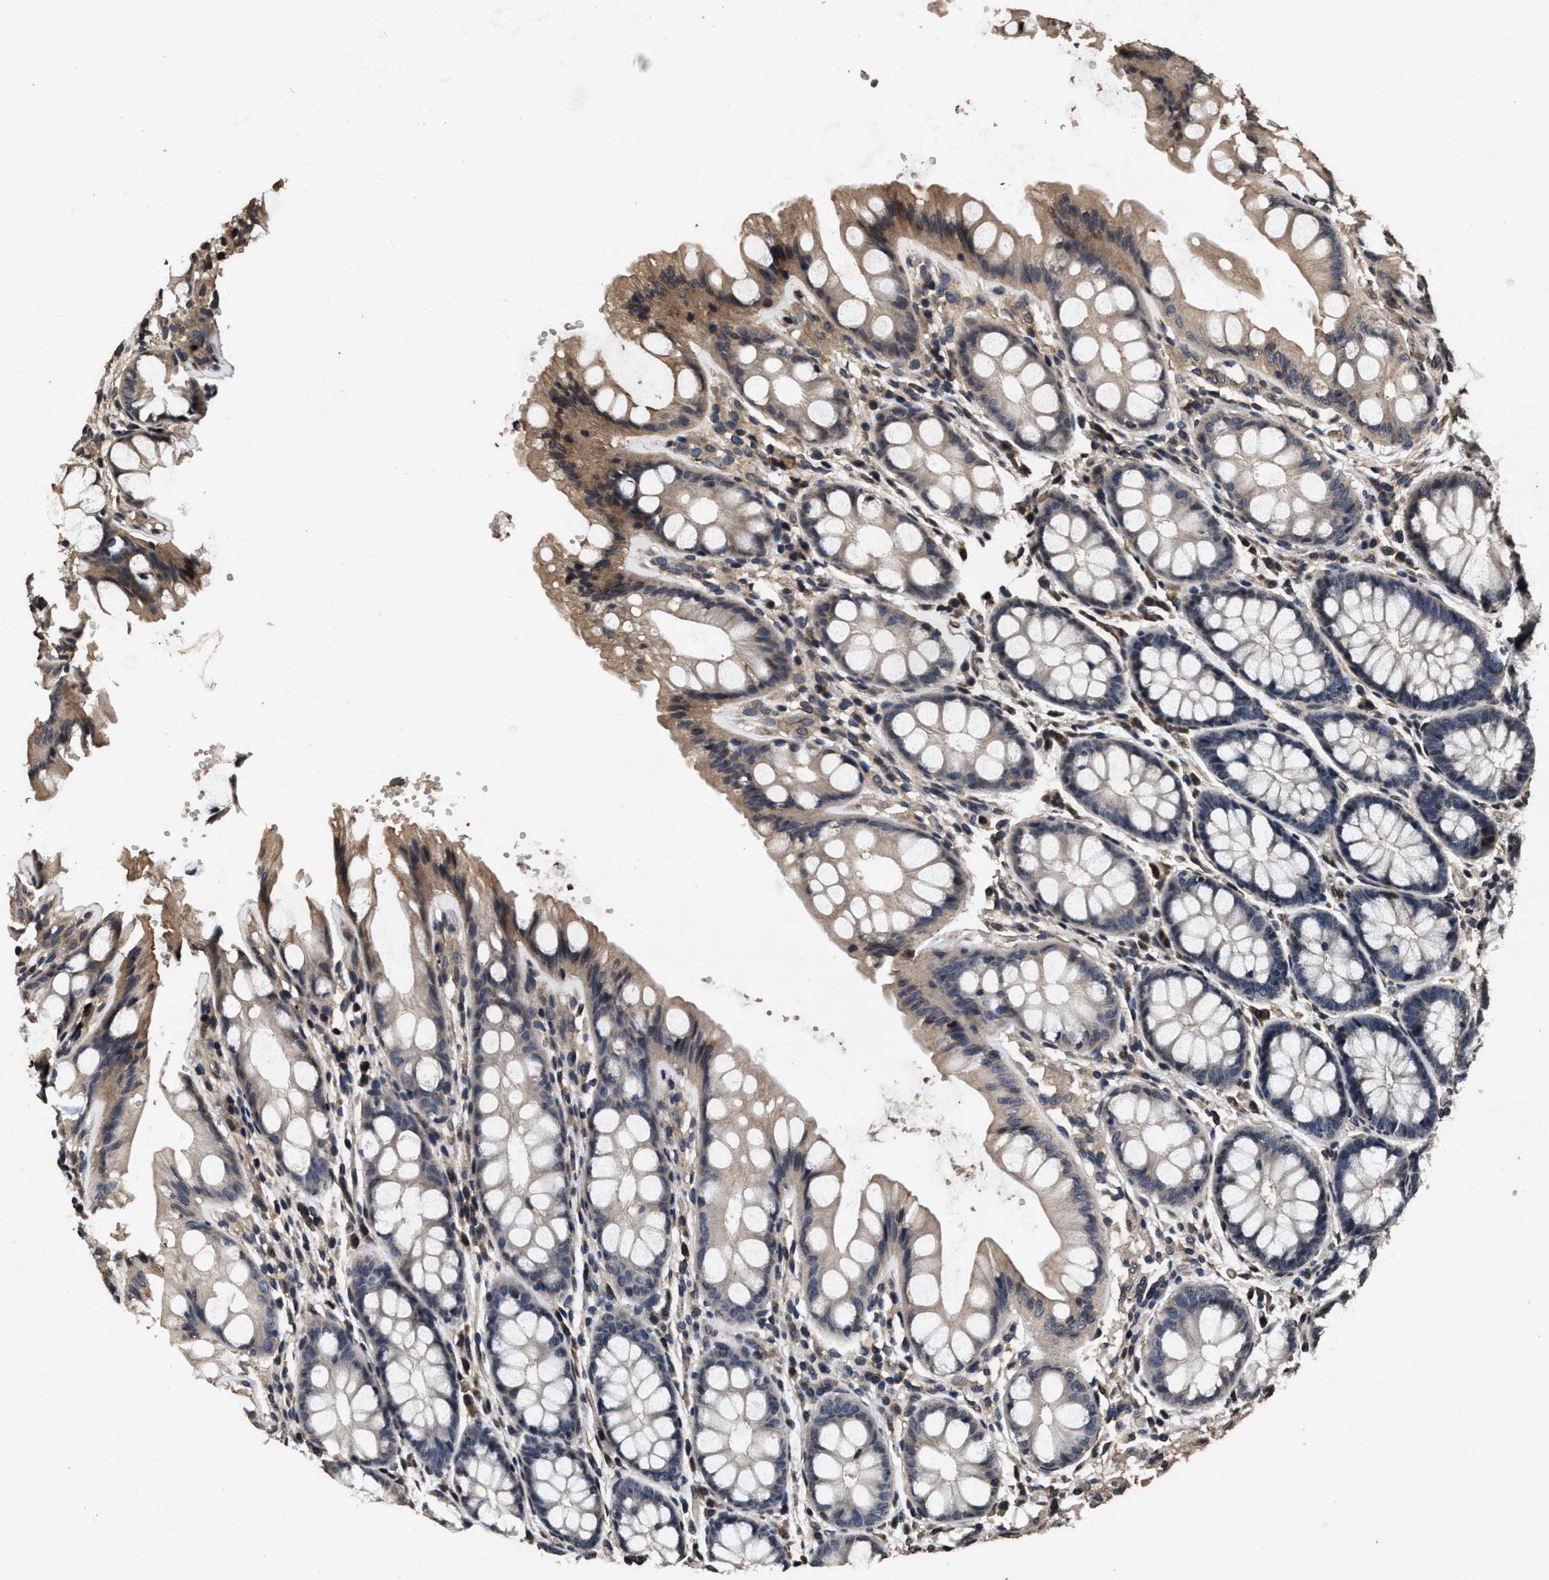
{"staining": {"intensity": "weak", "quantity": ">75%", "location": "cytoplasmic/membranous,nuclear"}, "tissue": "colon", "cell_type": "Endothelial cells", "image_type": "normal", "snomed": [{"axis": "morphology", "description": "Normal tissue, NOS"}, {"axis": "topography", "description": "Colon"}], "caption": "Immunohistochemistry (IHC) (DAB (3,3'-diaminobenzidine)) staining of normal human colon displays weak cytoplasmic/membranous,nuclear protein expression in approximately >75% of endothelial cells.", "gene": "ACCS", "patient": {"sex": "male", "age": 47}}